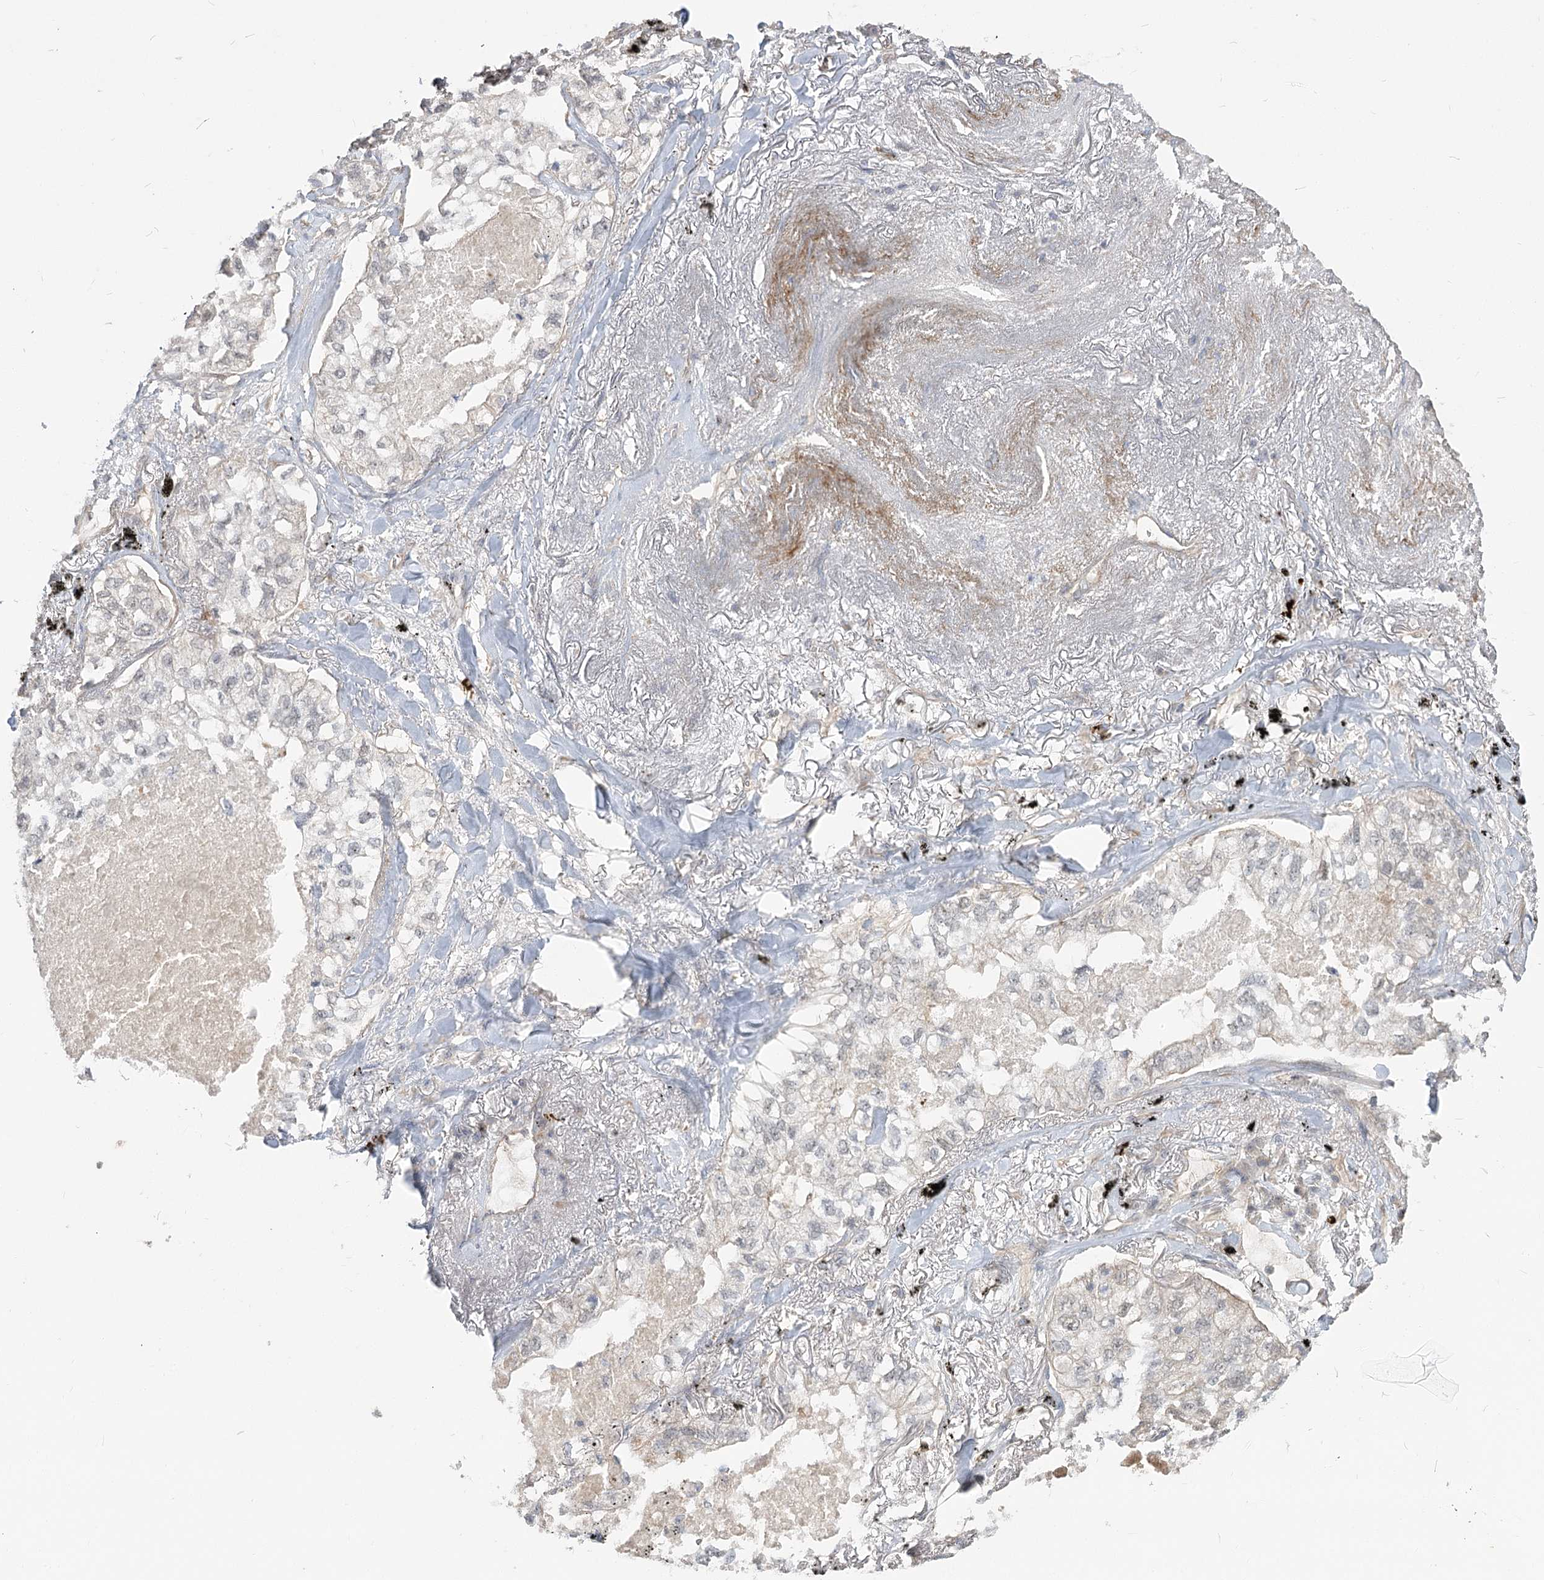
{"staining": {"intensity": "negative", "quantity": "none", "location": "none"}, "tissue": "lung cancer", "cell_type": "Tumor cells", "image_type": "cancer", "snomed": [{"axis": "morphology", "description": "Adenocarcinoma, NOS"}, {"axis": "topography", "description": "Lung"}], "caption": "DAB (3,3'-diaminobenzidine) immunohistochemical staining of lung adenocarcinoma reveals no significant staining in tumor cells.", "gene": "GUCY2C", "patient": {"sex": "male", "age": 65}}